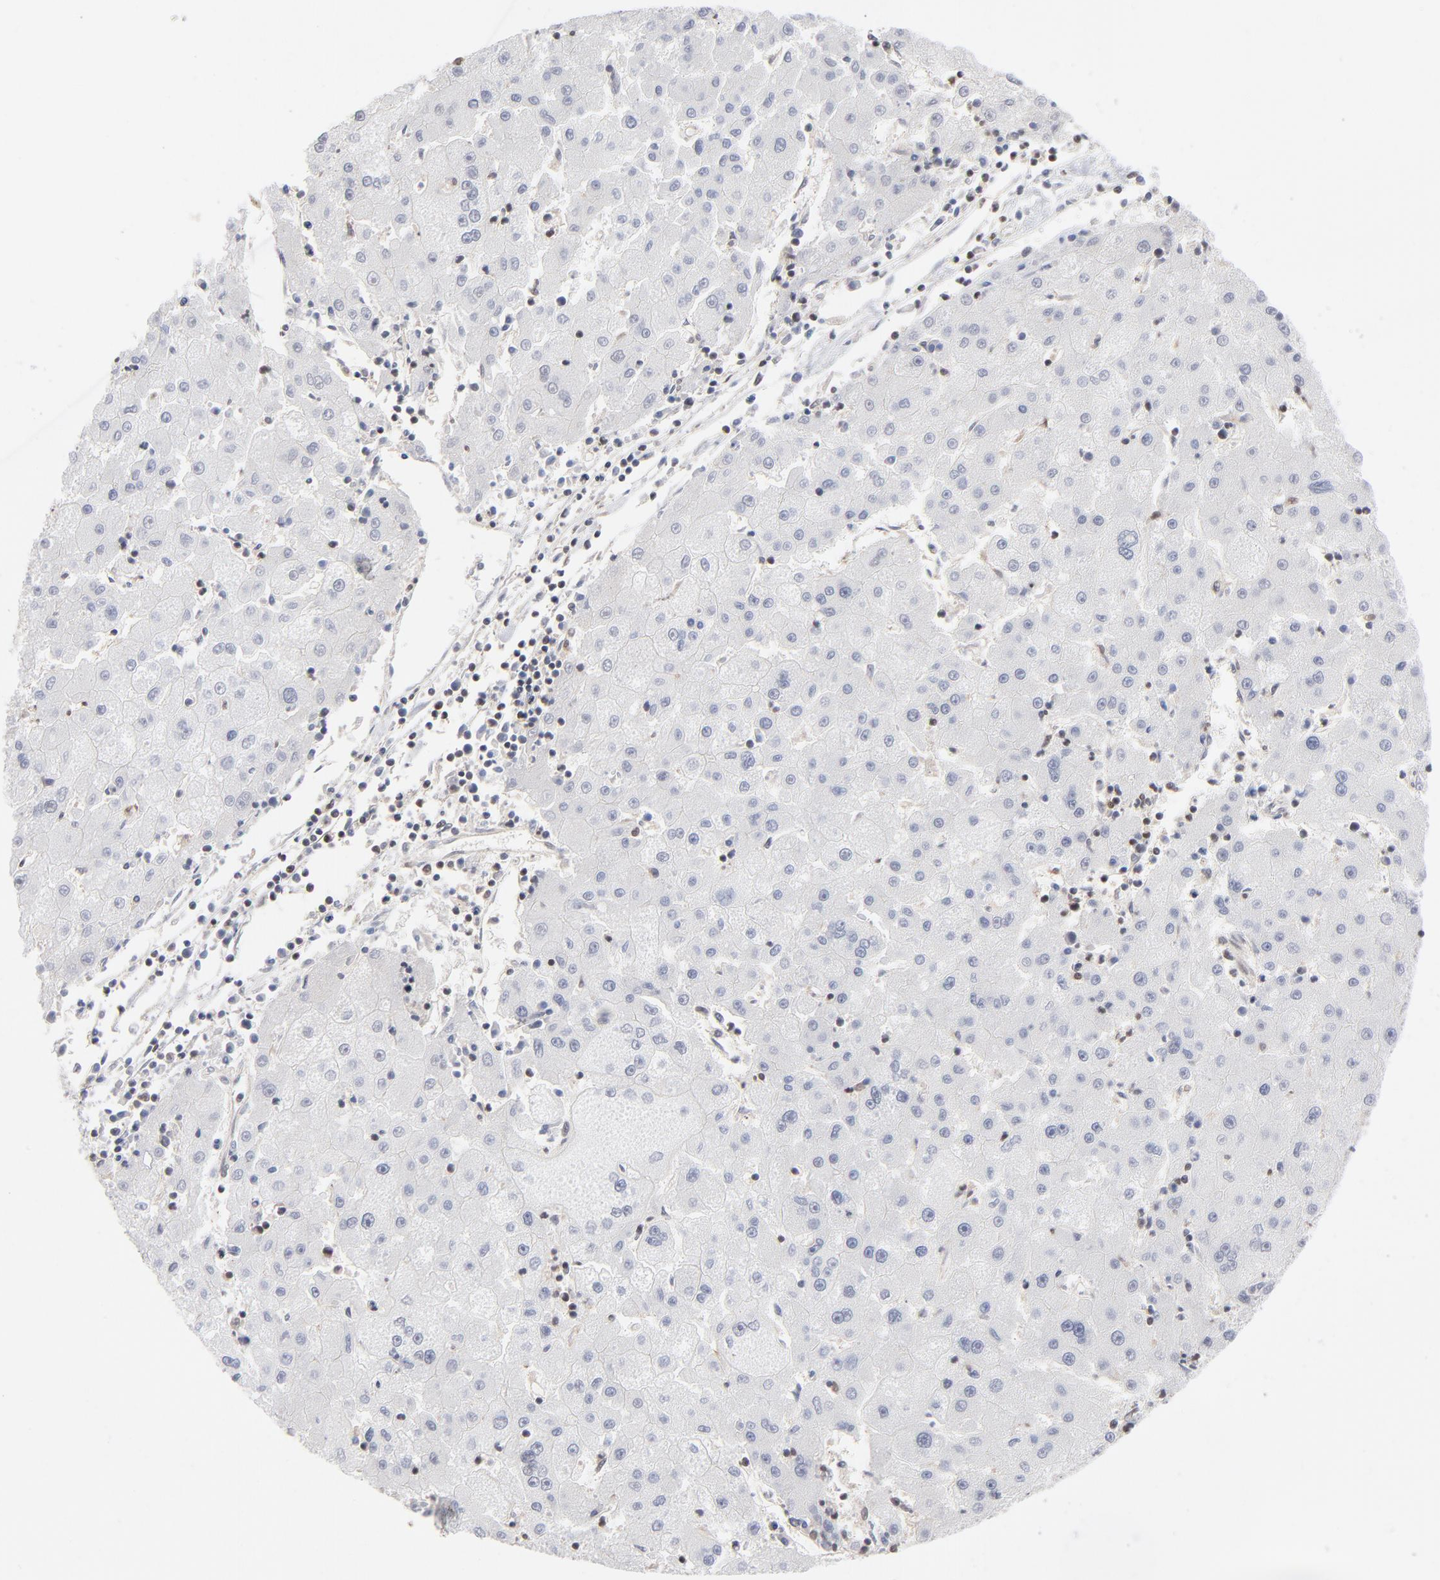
{"staining": {"intensity": "negative", "quantity": "none", "location": "none"}, "tissue": "liver cancer", "cell_type": "Tumor cells", "image_type": "cancer", "snomed": [{"axis": "morphology", "description": "Carcinoma, Hepatocellular, NOS"}, {"axis": "topography", "description": "Liver"}], "caption": "A high-resolution micrograph shows immunohistochemistry staining of liver hepatocellular carcinoma, which demonstrates no significant positivity in tumor cells.", "gene": "MAX", "patient": {"sex": "male", "age": 72}}